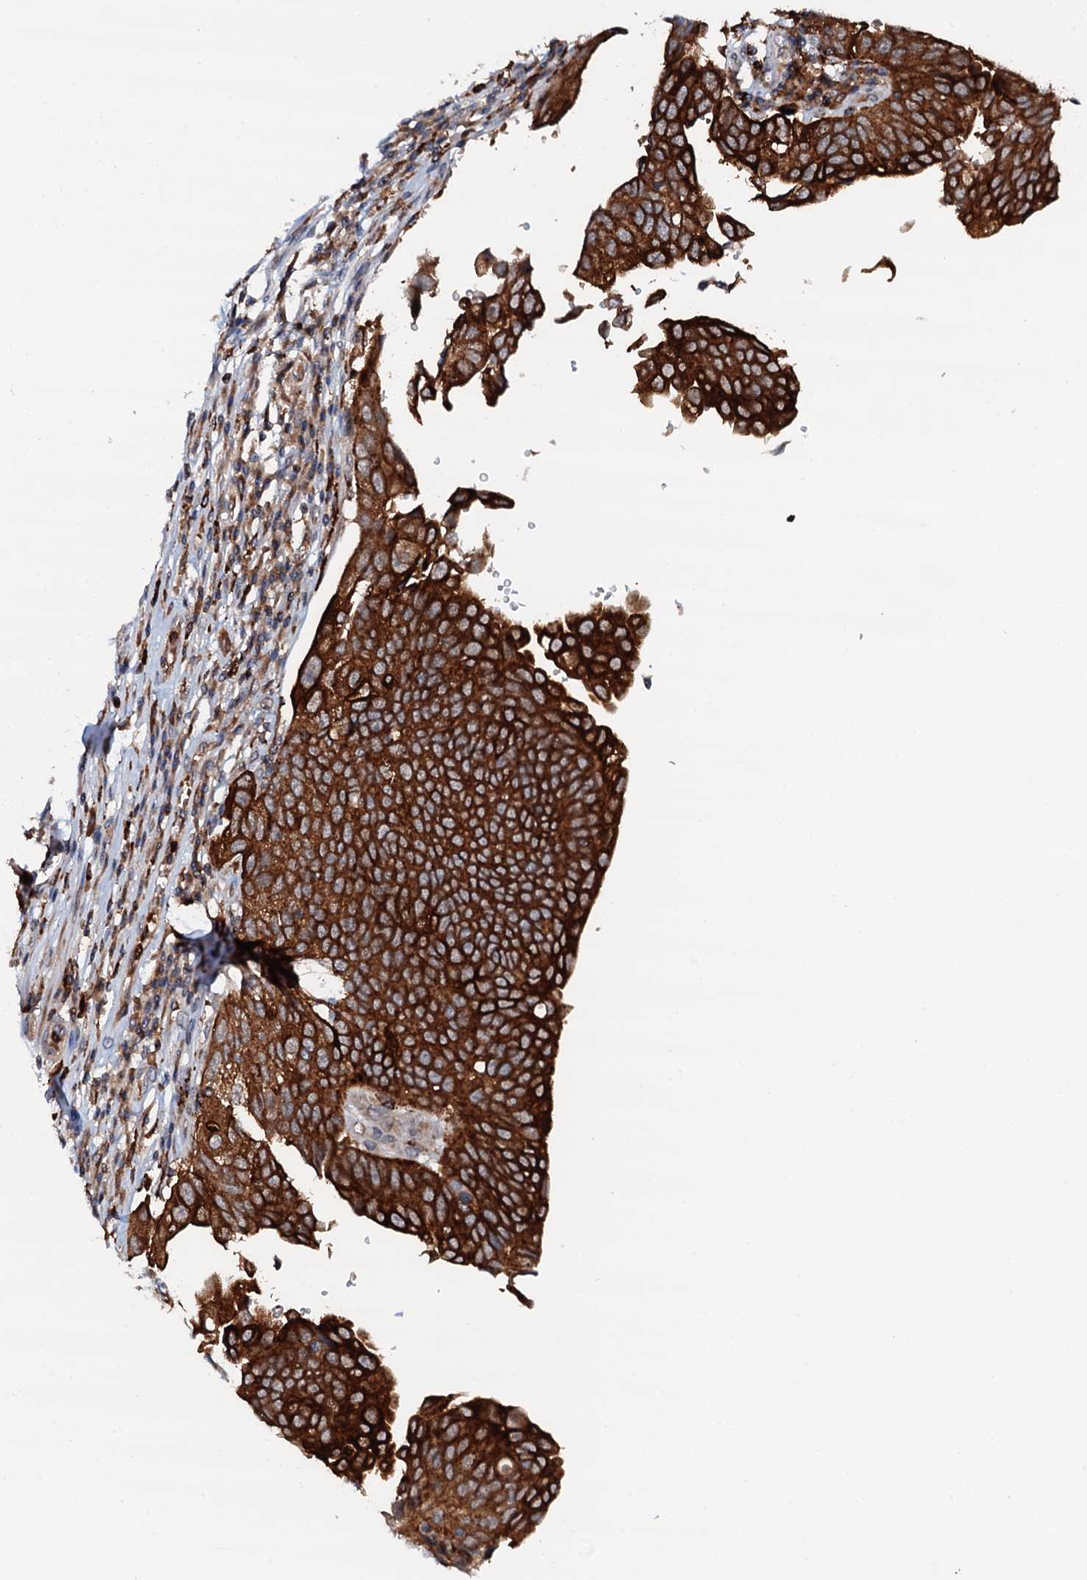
{"staining": {"intensity": "strong", "quantity": ">75%", "location": "cytoplasmic/membranous"}, "tissue": "urothelial cancer", "cell_type": "Tumor cells", "image_type": "cancer", "snomed": [{"axis": "morphology", "description": "Urothelial carcinoma, High grade"}, {"axis": "topography", "description": "Urinary bladder"}], "caption": "DAB immunohistochemical staining of human high-grade urothelial carcinoma shows strong cytoplasmic/membranous protein staining in approximately >75% of tumor cells. Using DAB (brown) and hematoxylin (blue) stains, captured at high magnification using brightfield microscopy.", "gene": "VAMP8", "patient": {"sex": "female", "age": 80}}